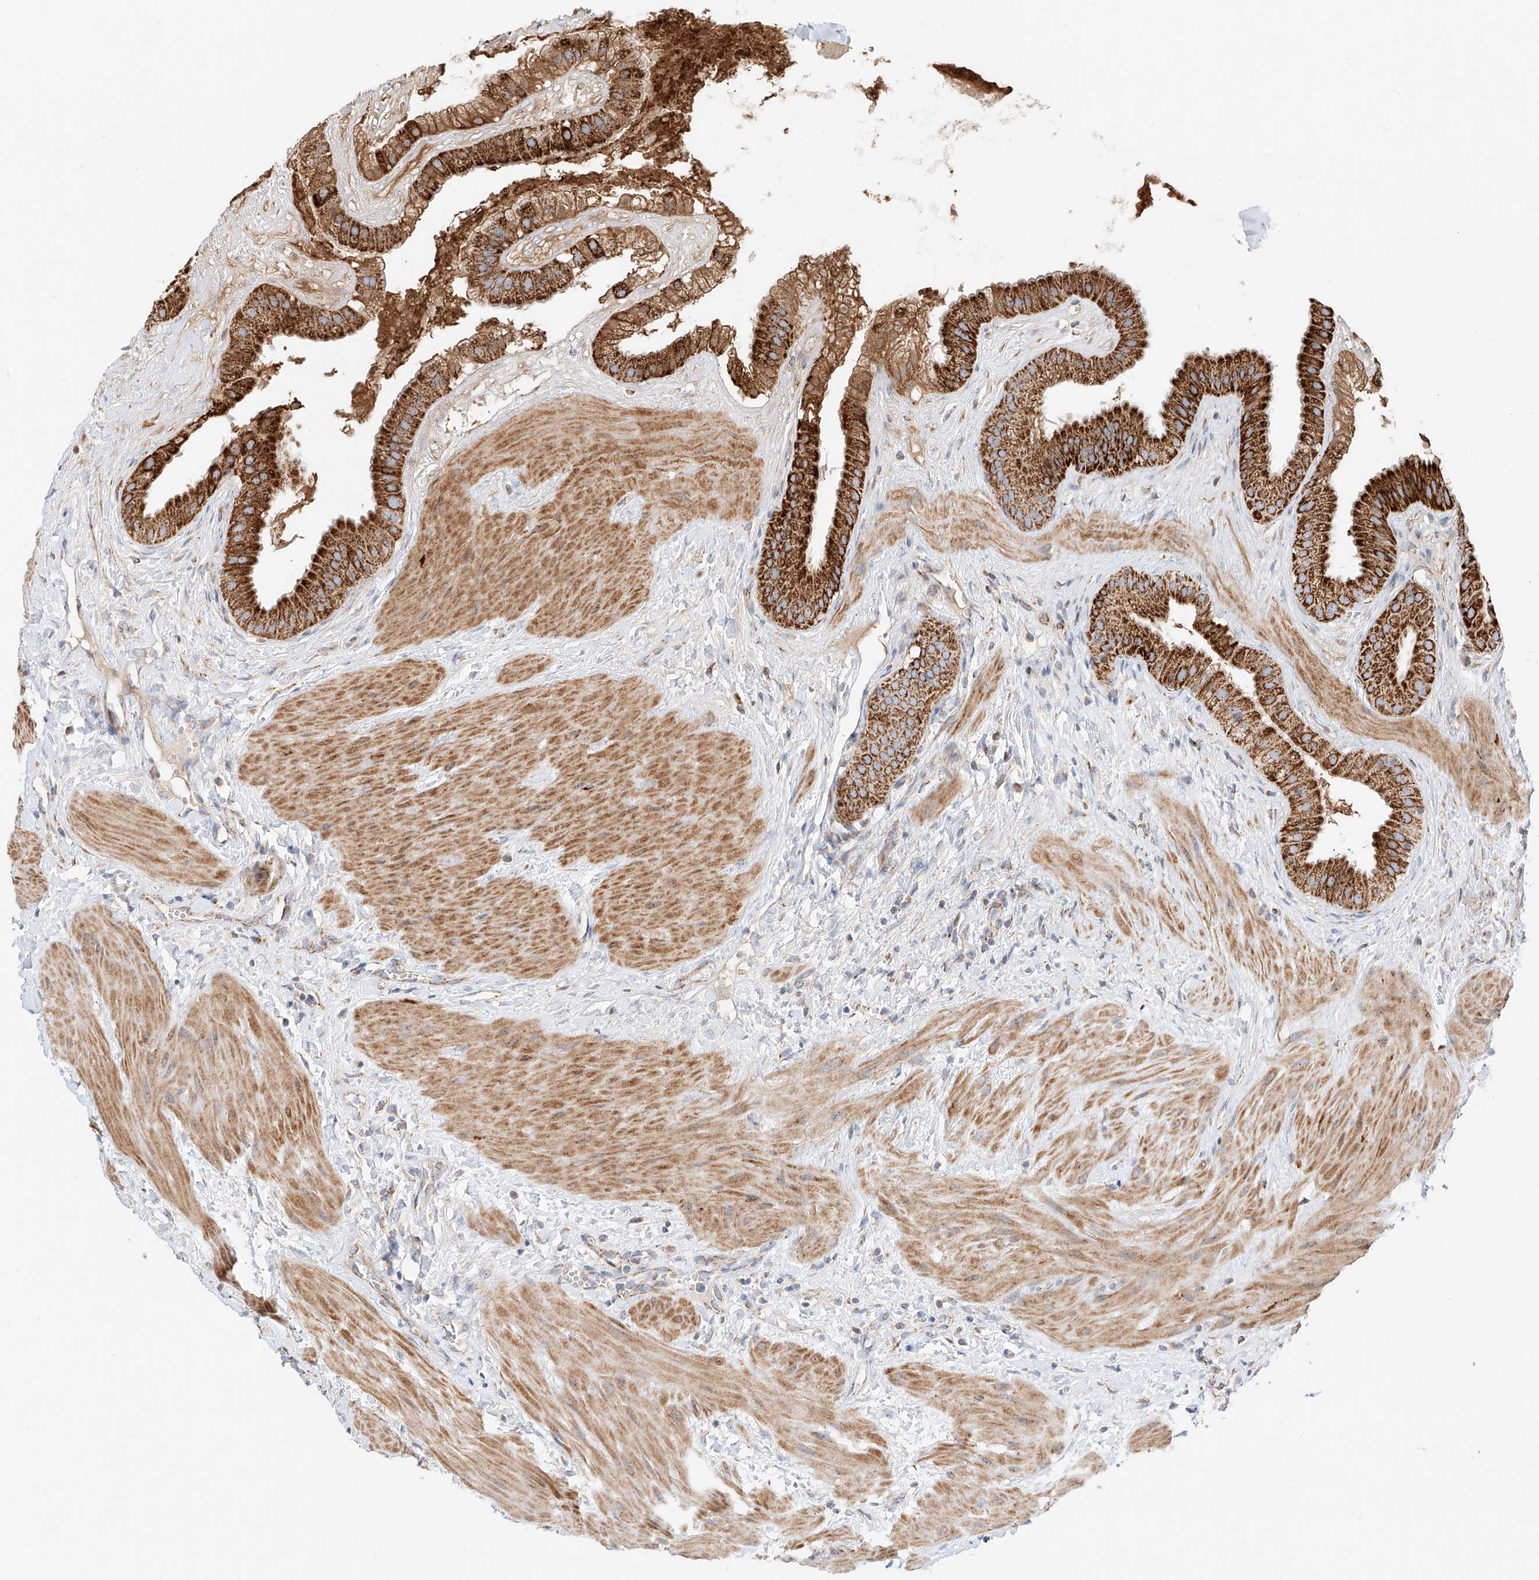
{"staining": {"intensity": "strong", "quantity": ">75%", "location": "cytoplasmic/membranous"}, "tissue": "gallbladder", "cell_type": "Glandular cells", "image_type": "normal", "snomed": [{"axis": "morphology", "description": "Normal tissue, NOS"}, {"axis": "topography", "description": "Gallbladder"}], "caption": "Immunohistochemical staining of unremarkable gallbladder reveals high levels of strong cytoplasmic/membranous positivity in approximately >75% of glandular cells.", "gene": "CST9", "patient": {"sex": "male", "age": 55}}